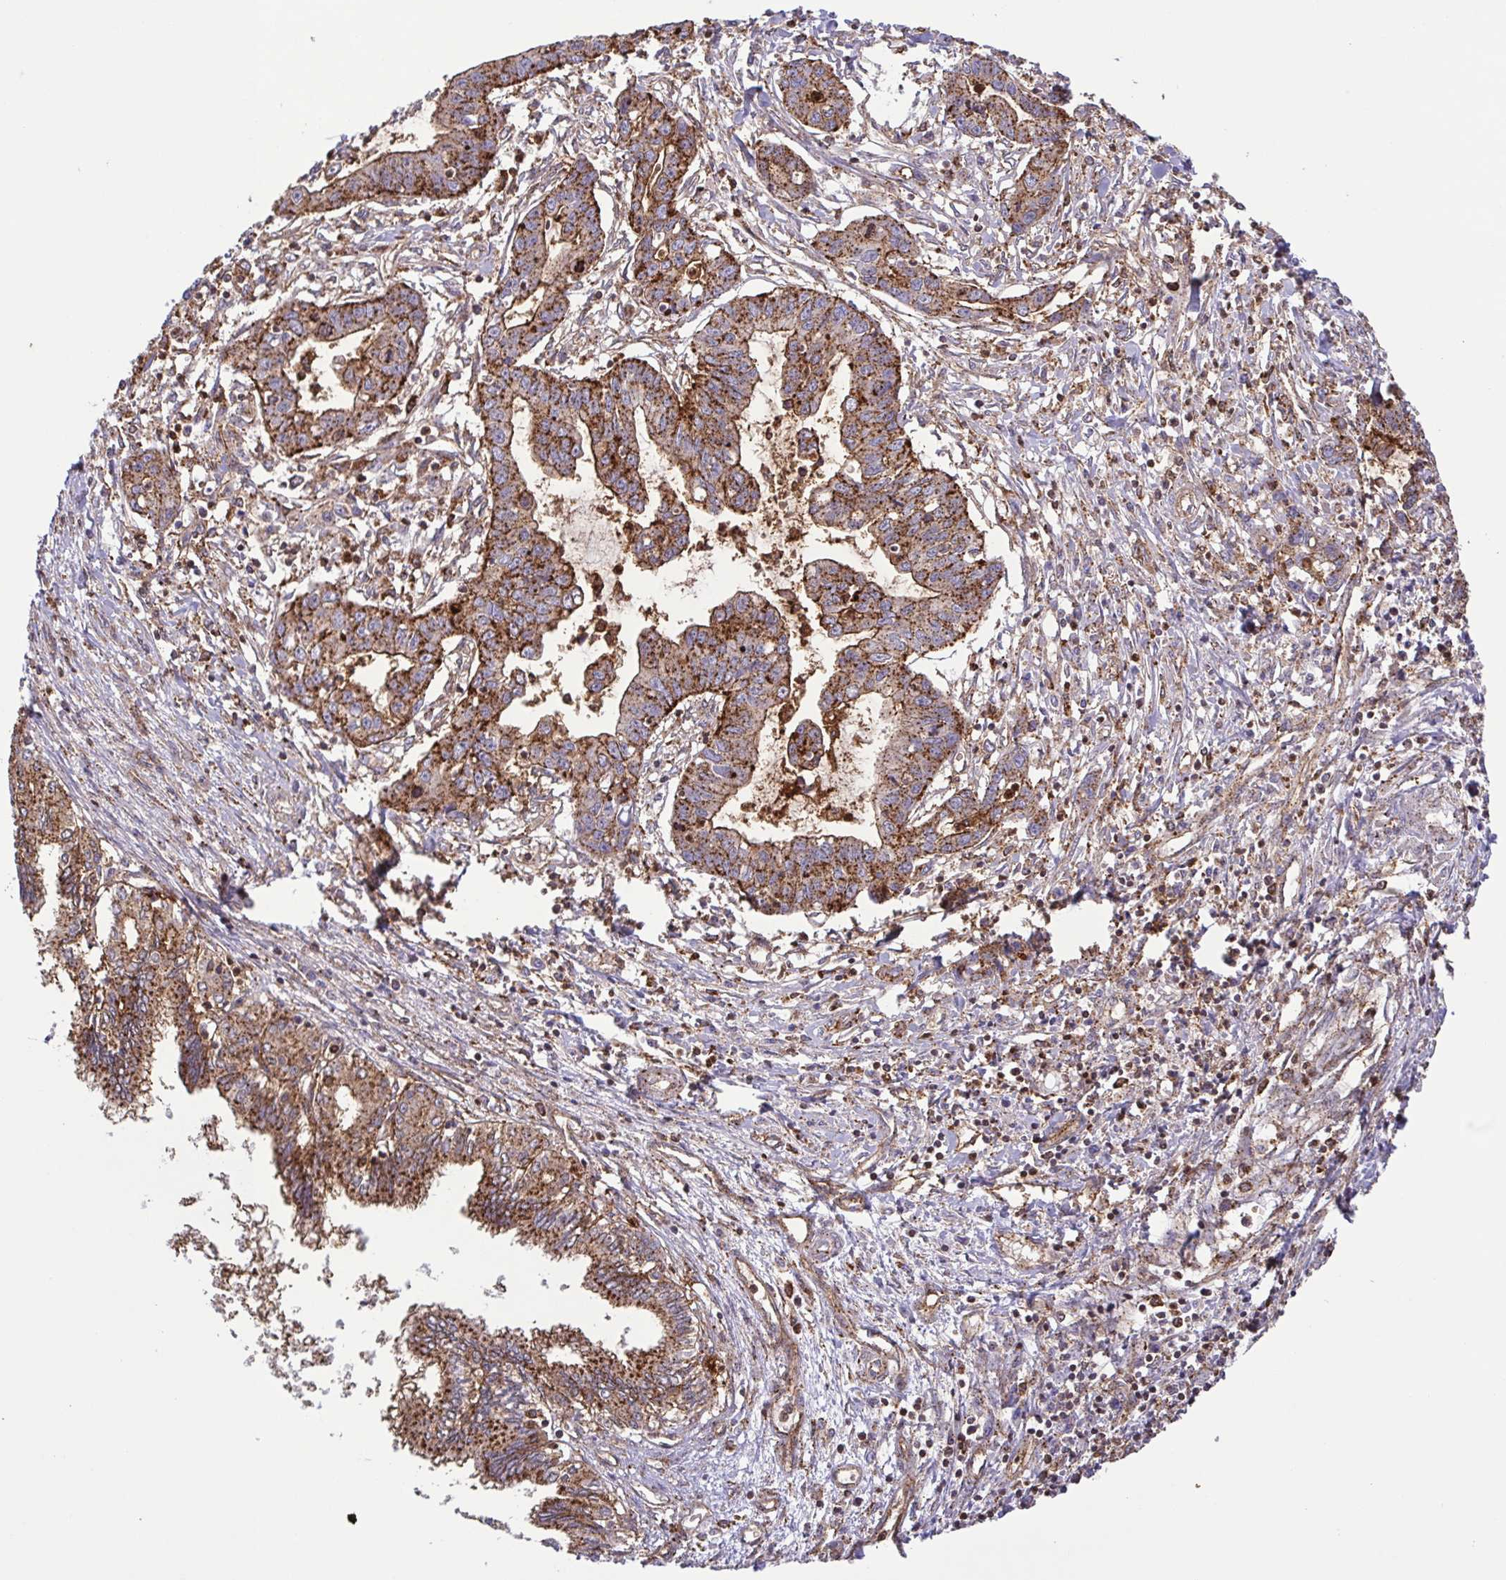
{"staining": {"intensity": "moderate", "quantity": ">75%", "location": "cytoplasmic/membranous"}, "tissue": "liver cancer", "cell_type": "Tumor cells", "image_type": "cancer", "snomed": [{"axis": "morphology", "description": "Cholangiocarcinoma"}, {"axis": "topography", "description": "Liver"}], "caption": "IHC (DAB (3,3'-diaminobenzidine)) staining of human liver cancer (cholangiocarcinoma) demonstrates moderate cytoplasmic/membranous protein staining in approximately >75% of tumor cells. (Brightfield microscopy of DAB IHC at high magnification).", "gene": "CHMP1B", "patient": {"sex": "male", "age": 58}}